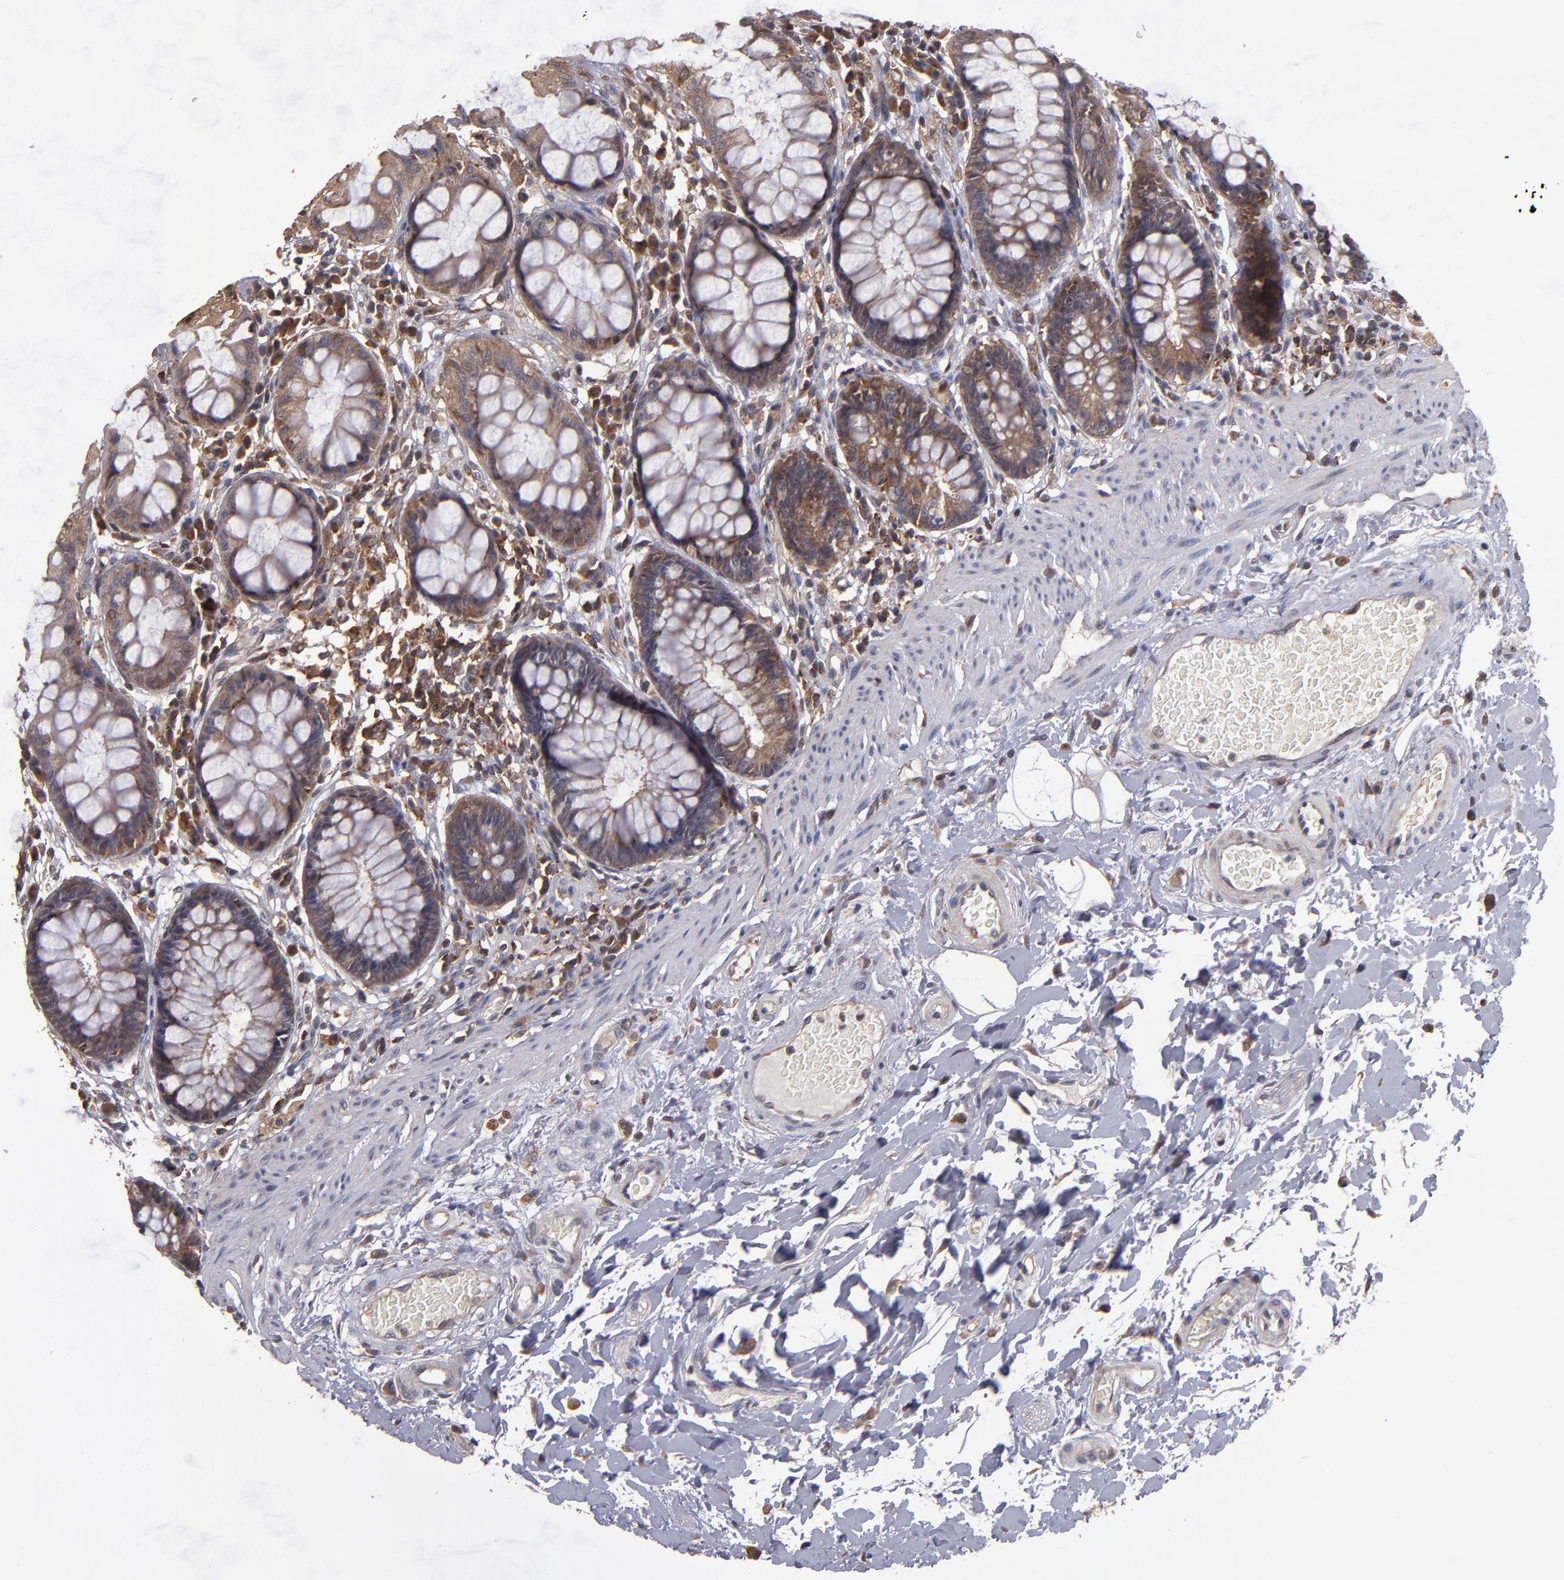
{"staining": {"intensity": "moderate", "quantity": ">75%", "location": "cytoplasmic/membranous"}, "tissue": "rectum", "cell_type": "Glandular cells", "image_type": "normal", "snomed": [{"axis": "morphology", "description": "Normal tissue, NOS"}, {"axis": "topography", "description": "Rectum"}], "caption": "High-power microscopy captured an immunohistochemistry image of normal rectum, revealing moderate cytoplasmic/membranous staining in about >75% of glandular cells. The staining was performed using DAB (3,3'-diaminobenzidine) to visualize the protein expression in brown, while the nuclei were stained in blue with hematoxylin (Magnification: 20x).", "gene": "NF2", "patient": {"sex": "female", "age": 46}}